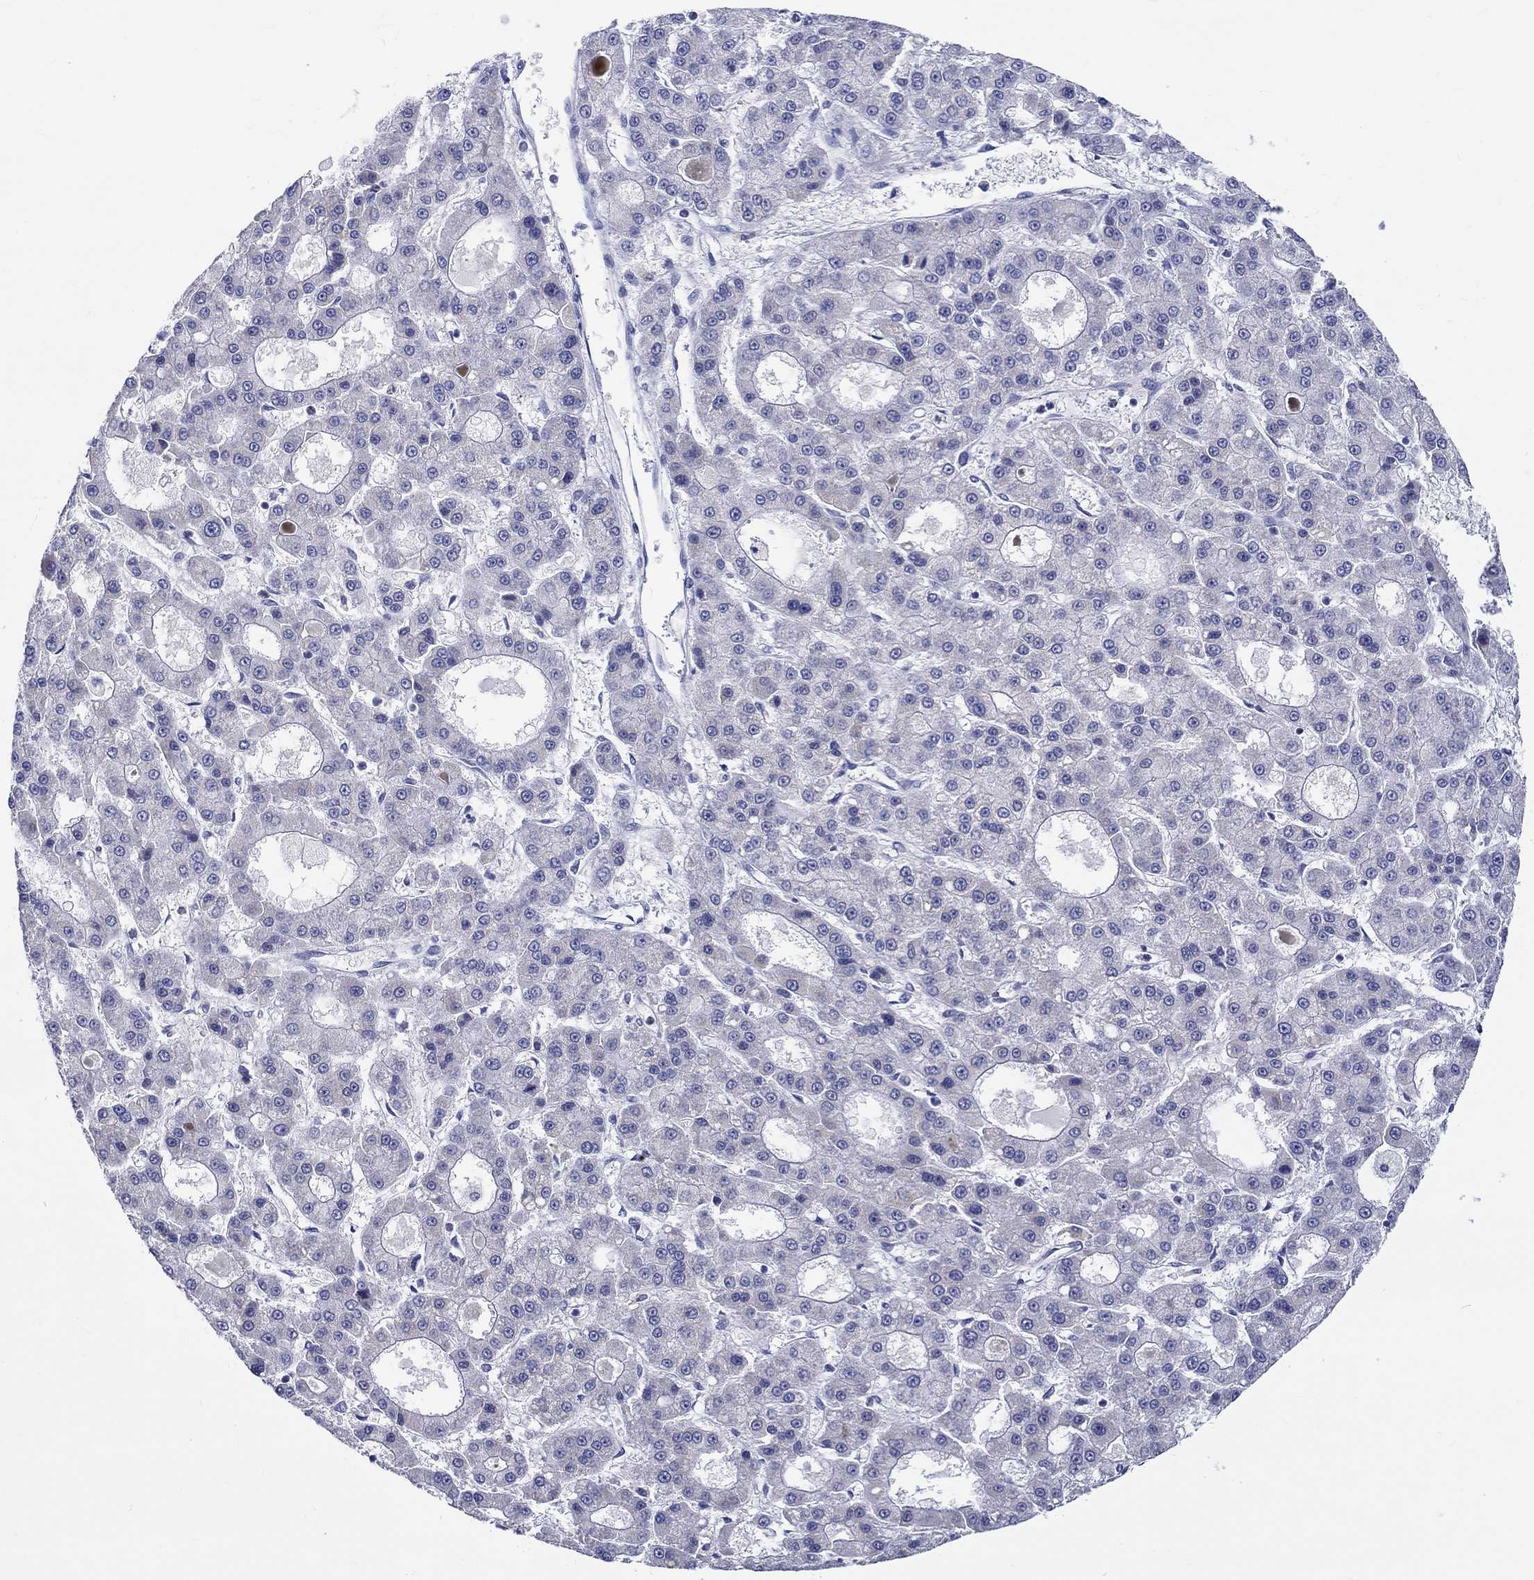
{"staining": {"intensity": "negative", "quantity": "none", "location": "none"}, "tissue": "liver cancer", "cell_type": "Tumor cells", "image_type": "cancer", "snomed": [{"axis": "morphology", "description": "Carcinoma, Hepatocellular, NOS"}, {"axis": "topography", "description": "Liver"}], "caption": "High power microscopy histopathology image of an immunohistochemistry image of liver cancer (hepatocellular carcinoma), revealing no significant staining in tumor cells. The staining was performed using DAB to visualize the protein expression in brown, while the nuclei were stained in blue with hematoxylin (Magnification: 20x).", "gene": "ST6GALNAC1", "patient": {"sex": "male", "age": 70}}